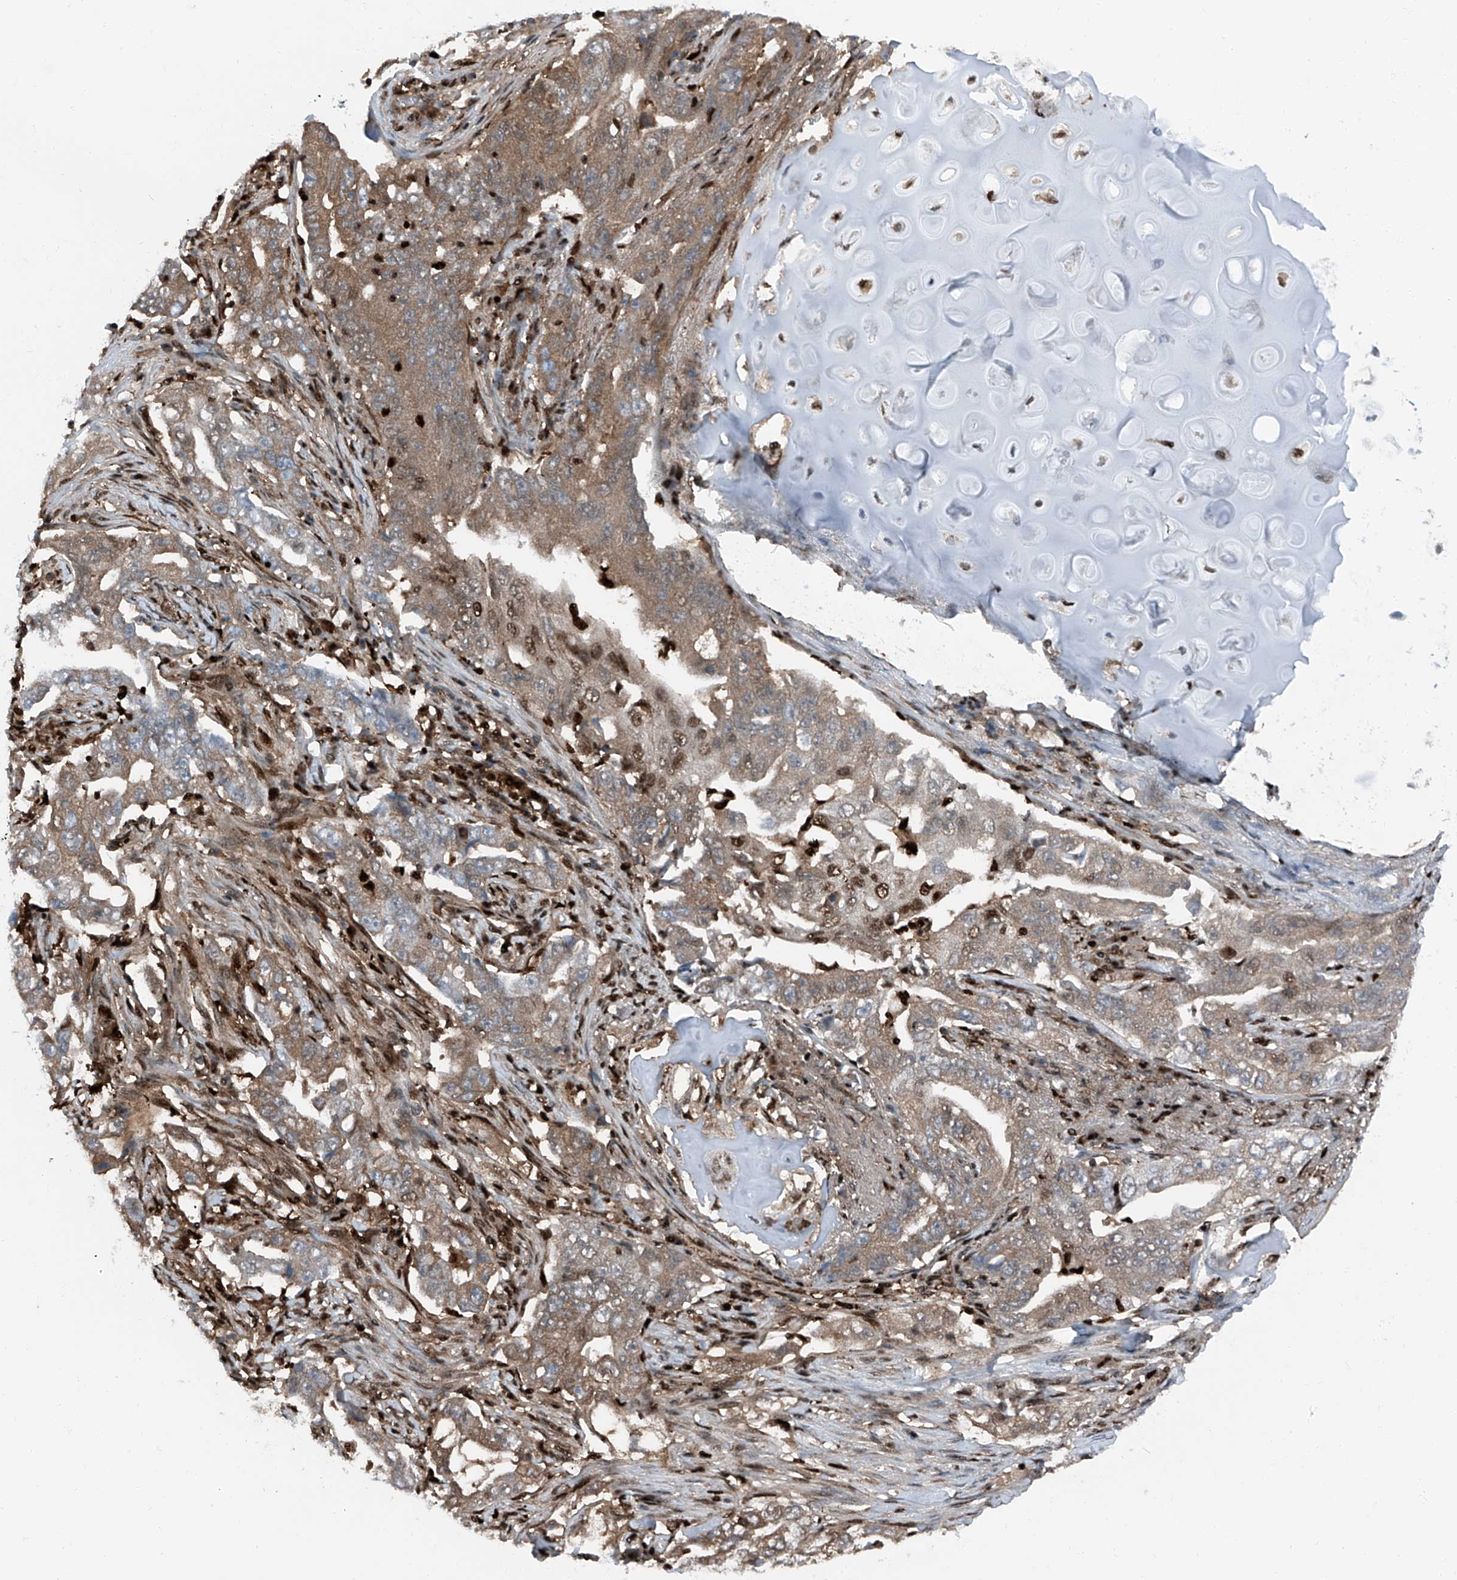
{"staining": {"intensity": "moderate", "quantity": "25%-75%", "location": "cytoplasmic/membranous,nuclear"}, "tissue": "lung cancer", "cell_type": "Tumor cells", "image_type": "cancer", "snomed": [{"axis": "morphology", "description": "Adenocarcinoma, NOS"}, {"axis": "topography", "description": "Lung"}], "caption": "A brown stain highlights moderate cytoplasmic/membranous and nuclear expression of a protein in human adenocarcinoma (lung) tumor cells. The staining is performed using DAB brown chromogen to label protein expression. The nuclei are counter-stained blue using hematoxylin.", "gene": "PSMB10", "patient": {"sex": "female", "age": 51}}